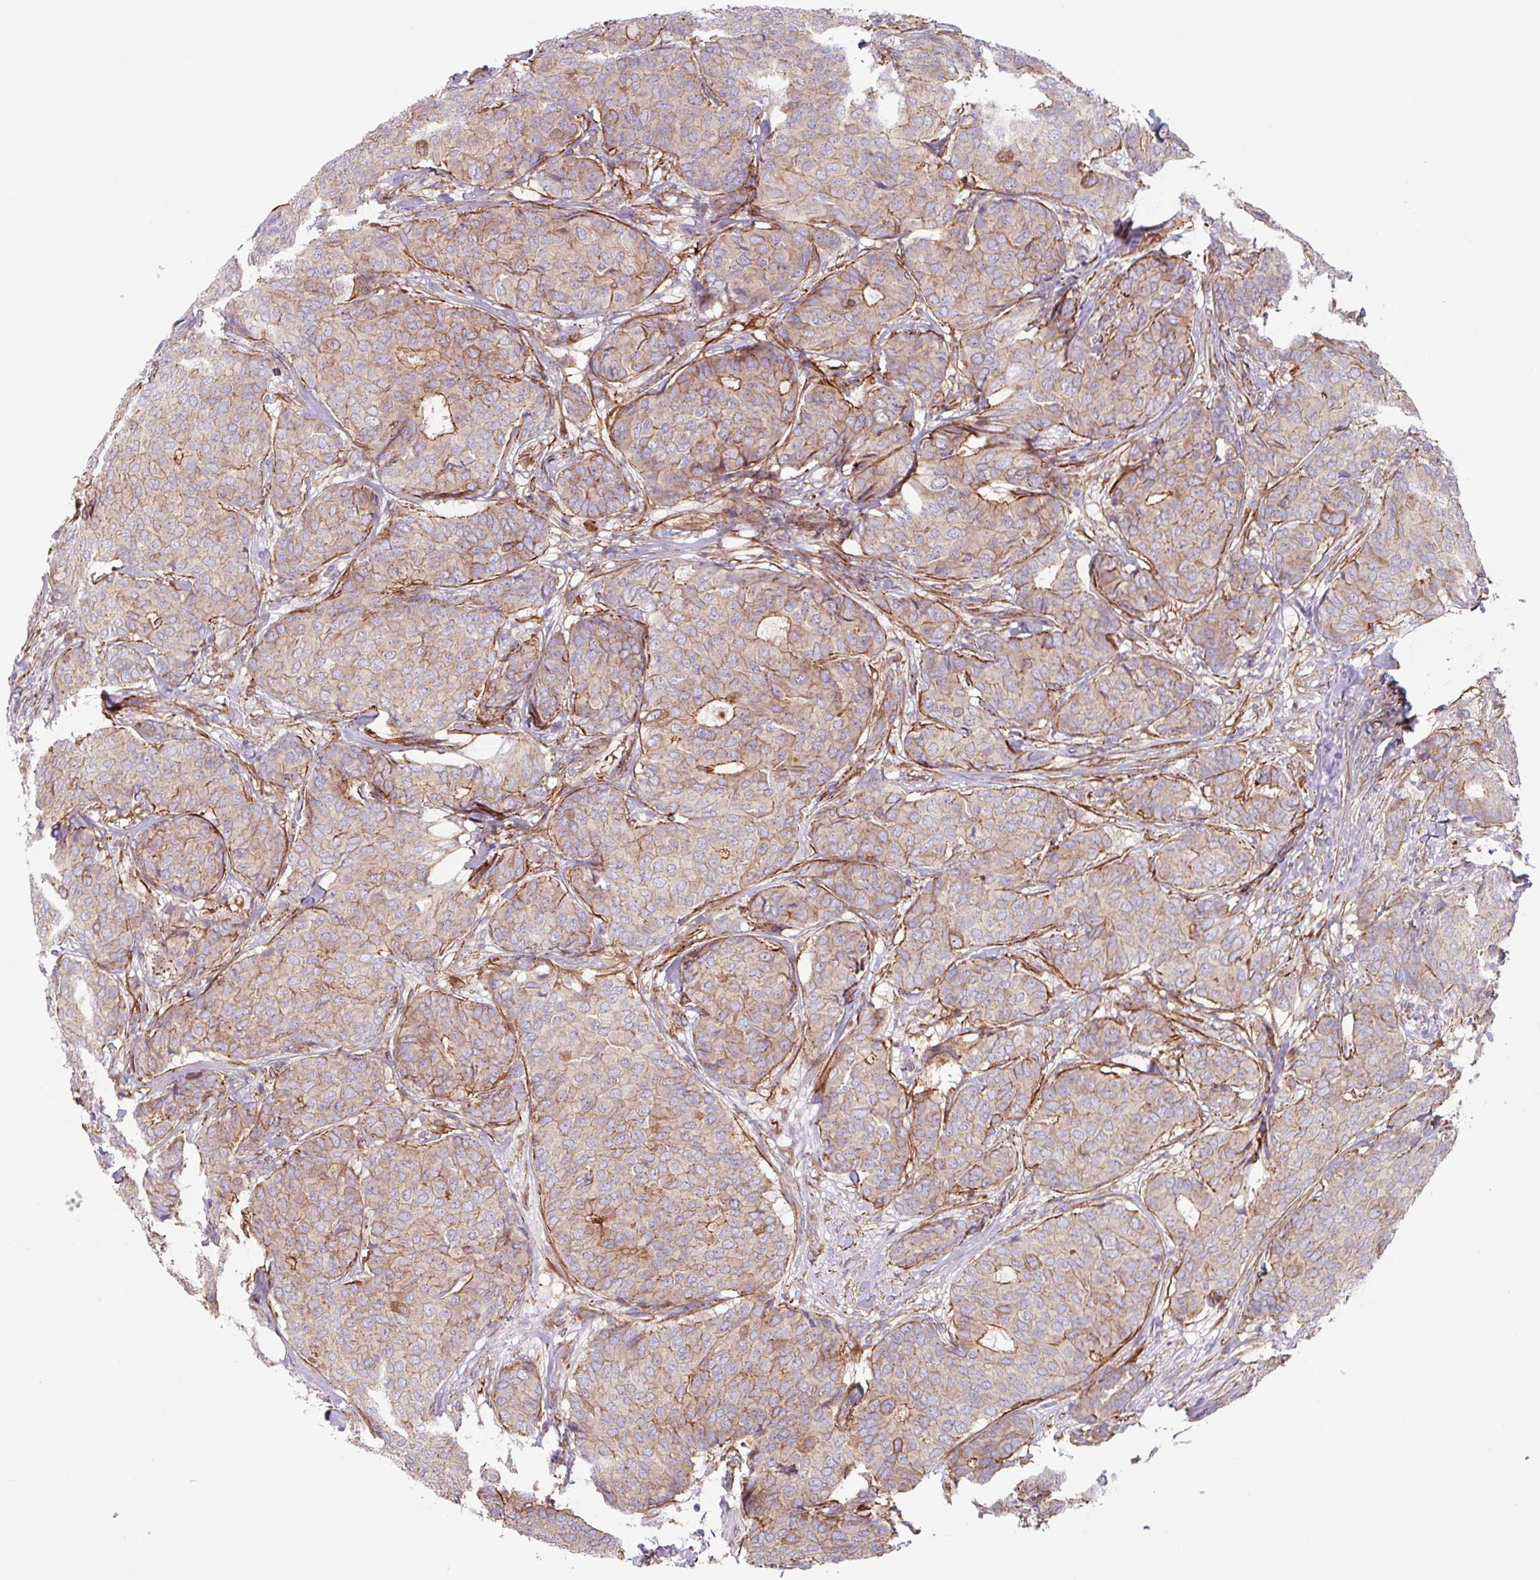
{"staining": {"intensity": "weak", "quantity": ">75%", "location": "cytoplasmic/membranous"}, "tissue": "breast cancer", "cell_type": "Tumor cells", "image_type": "cancer", "snomed": [{"axis": "morphology", "description": "Duct carcinoma"}, {"axis": "topography", "description": "Breast"}], "caption": "A histopathology image of invasive ductal carcinoma (breast) stained for a protein shows weak cytoplasmic/membranous brown staining in tumor cells.", "gene": "DHFR2", "patient": {"sex": "female", "age": 75}}